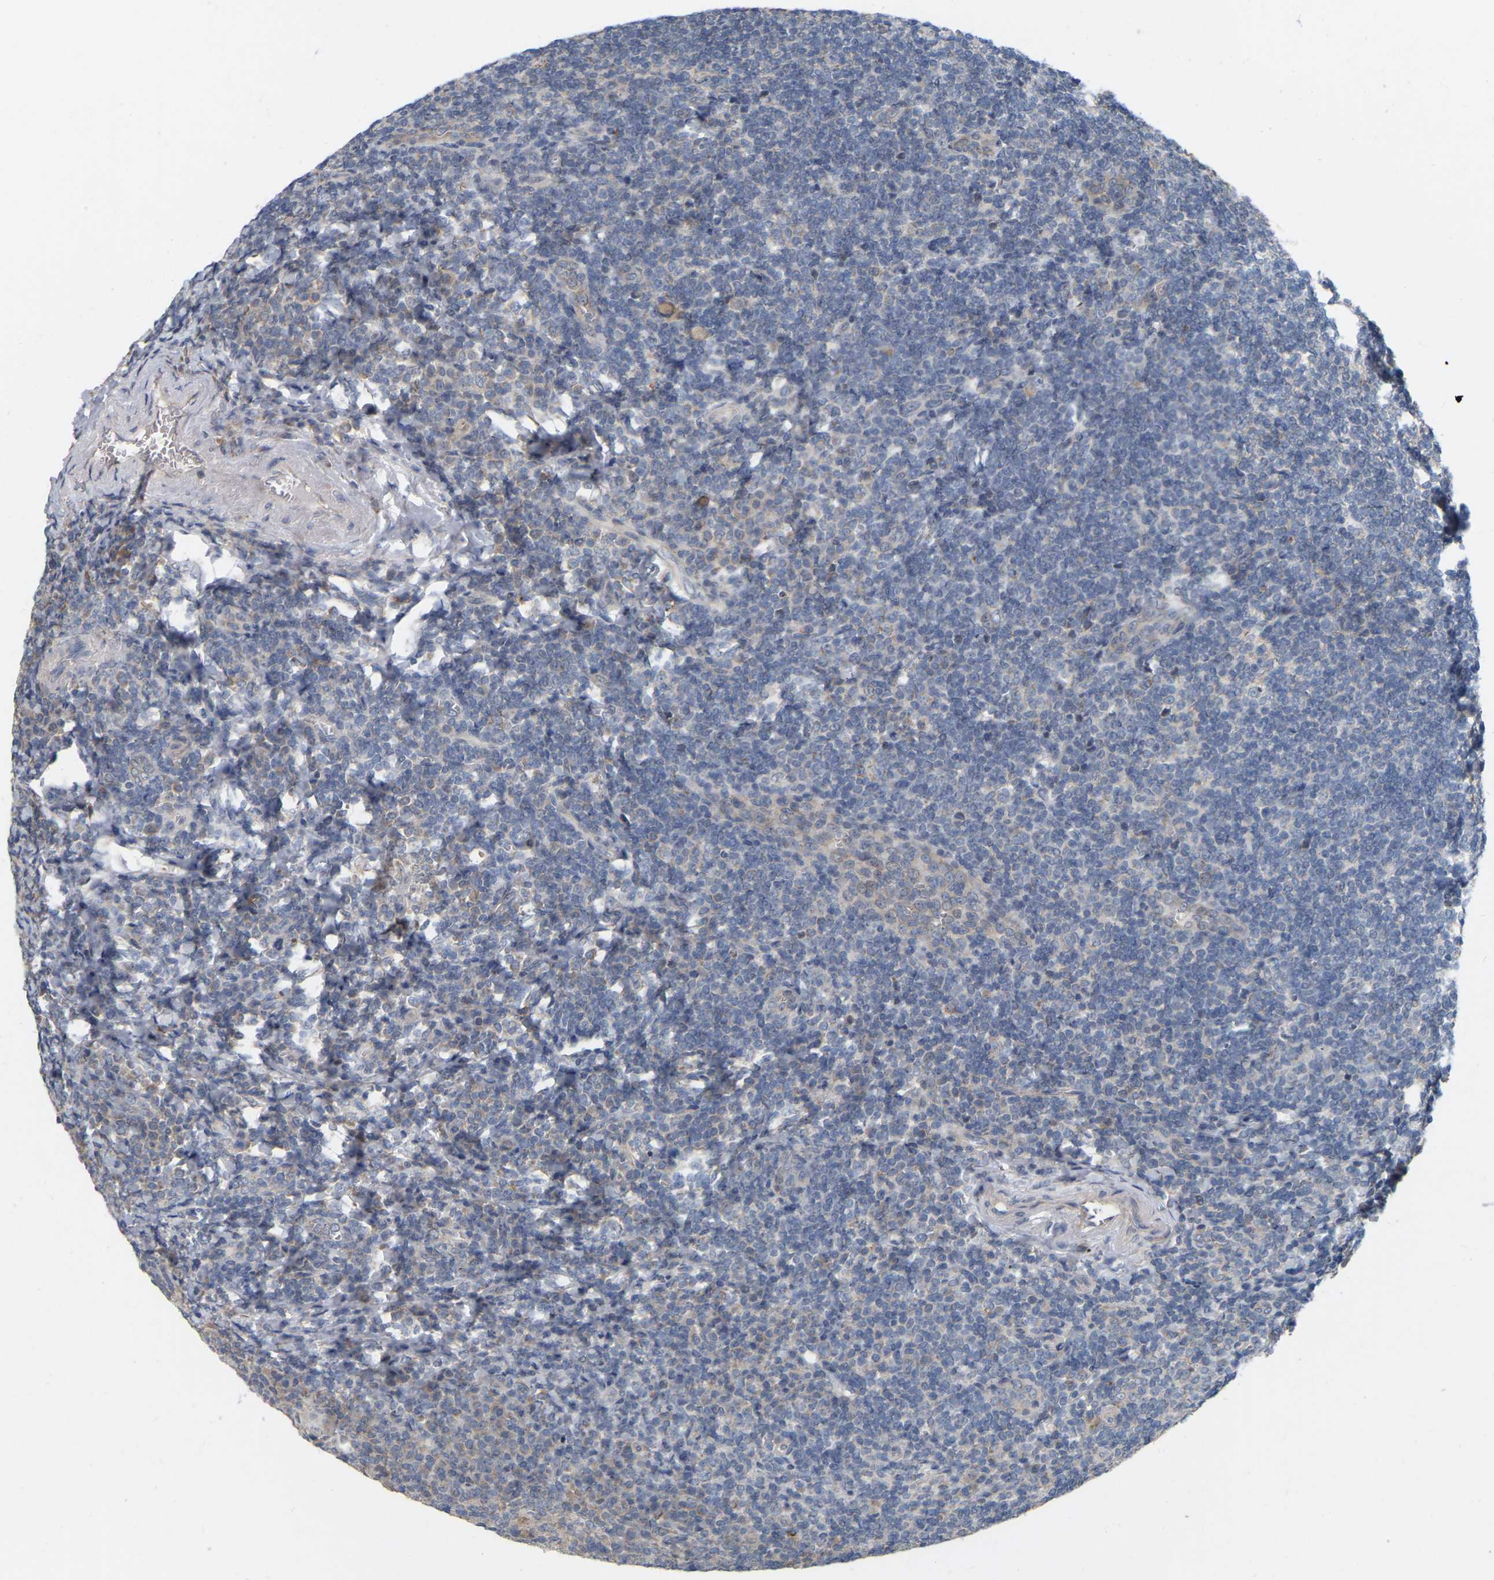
{"staining": {"intensity": "weak", "quantity": "<25%", "location": "cytoplasmic/membranous"}, "tissue": "tonsil", "cell_type": "Germinal center cells", "image_type": "normal", "snomed": [{"axis": "morphology", "description": "Normal tissue, NOS"}, {"axis": "topography", "description": "Tonsil"}], "caption": "Immunohistochemistry (IHC) histopathology image of unremarkable human tonsil stained for a protein (brown), which exhibits no expression in germinal center cells.", "gene": "SSH1", "patient": {"sex": "male", "age": 37}}